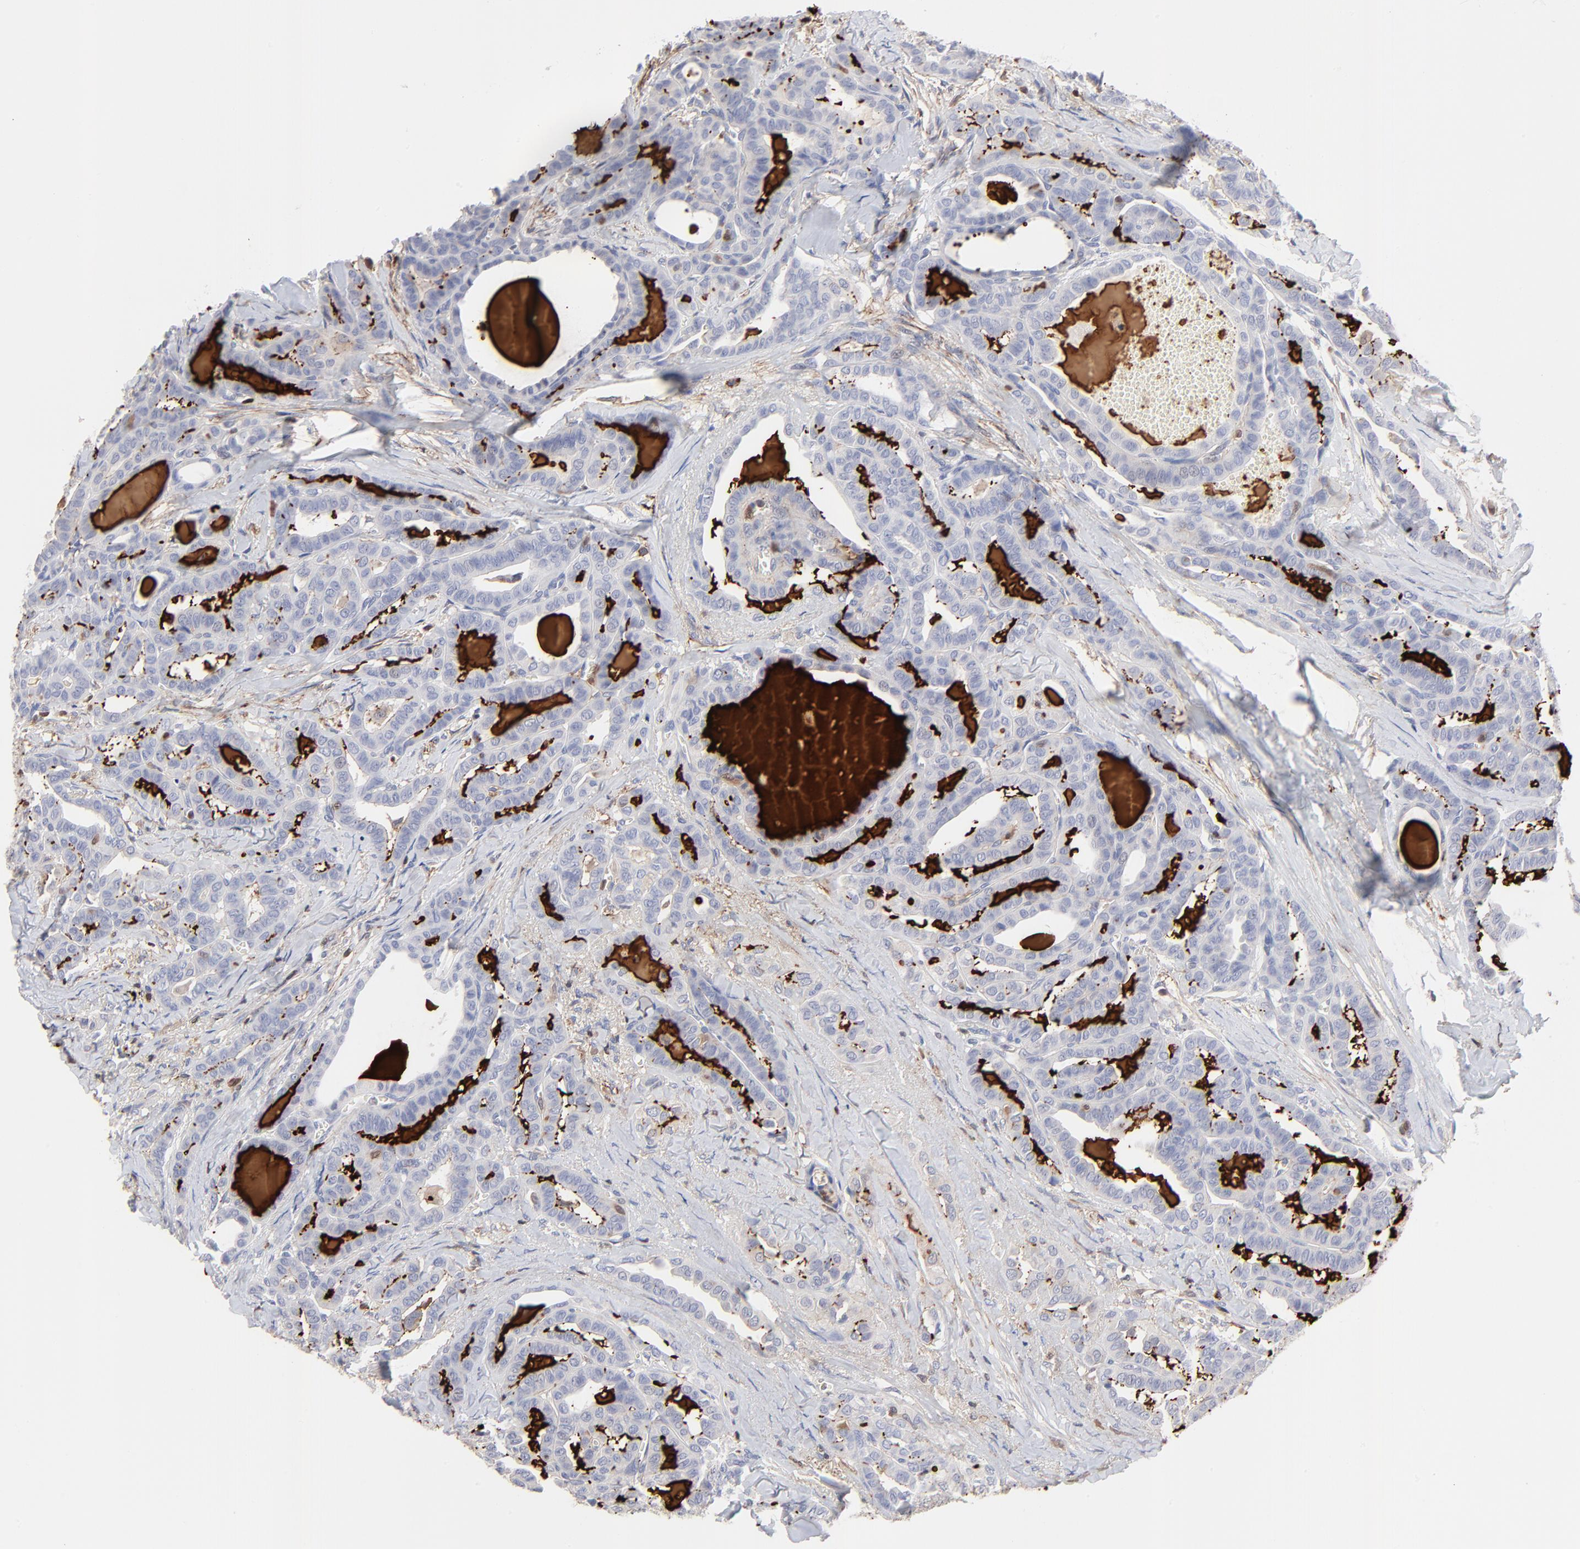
{"staining": {"intensity": "negative", "quantity": "none", "location": "none"}, "tissue": "thyroid cancer", "cell_type": "Tumor cells", "image_type": "cancer", "snomed": [{"axis": "morphology", "description": "Carcinoma, NOS"}, {"axis": "topography", "description": "Thyroid gland"}], "caption": "DAB immunohistochemical staining of thyroid cancer shows no significant expression in tumor cells. (DAB immunohistochemistry, high magnification).", "gene": "TBXT", "patient": {"sex": "female", "age": 91}}